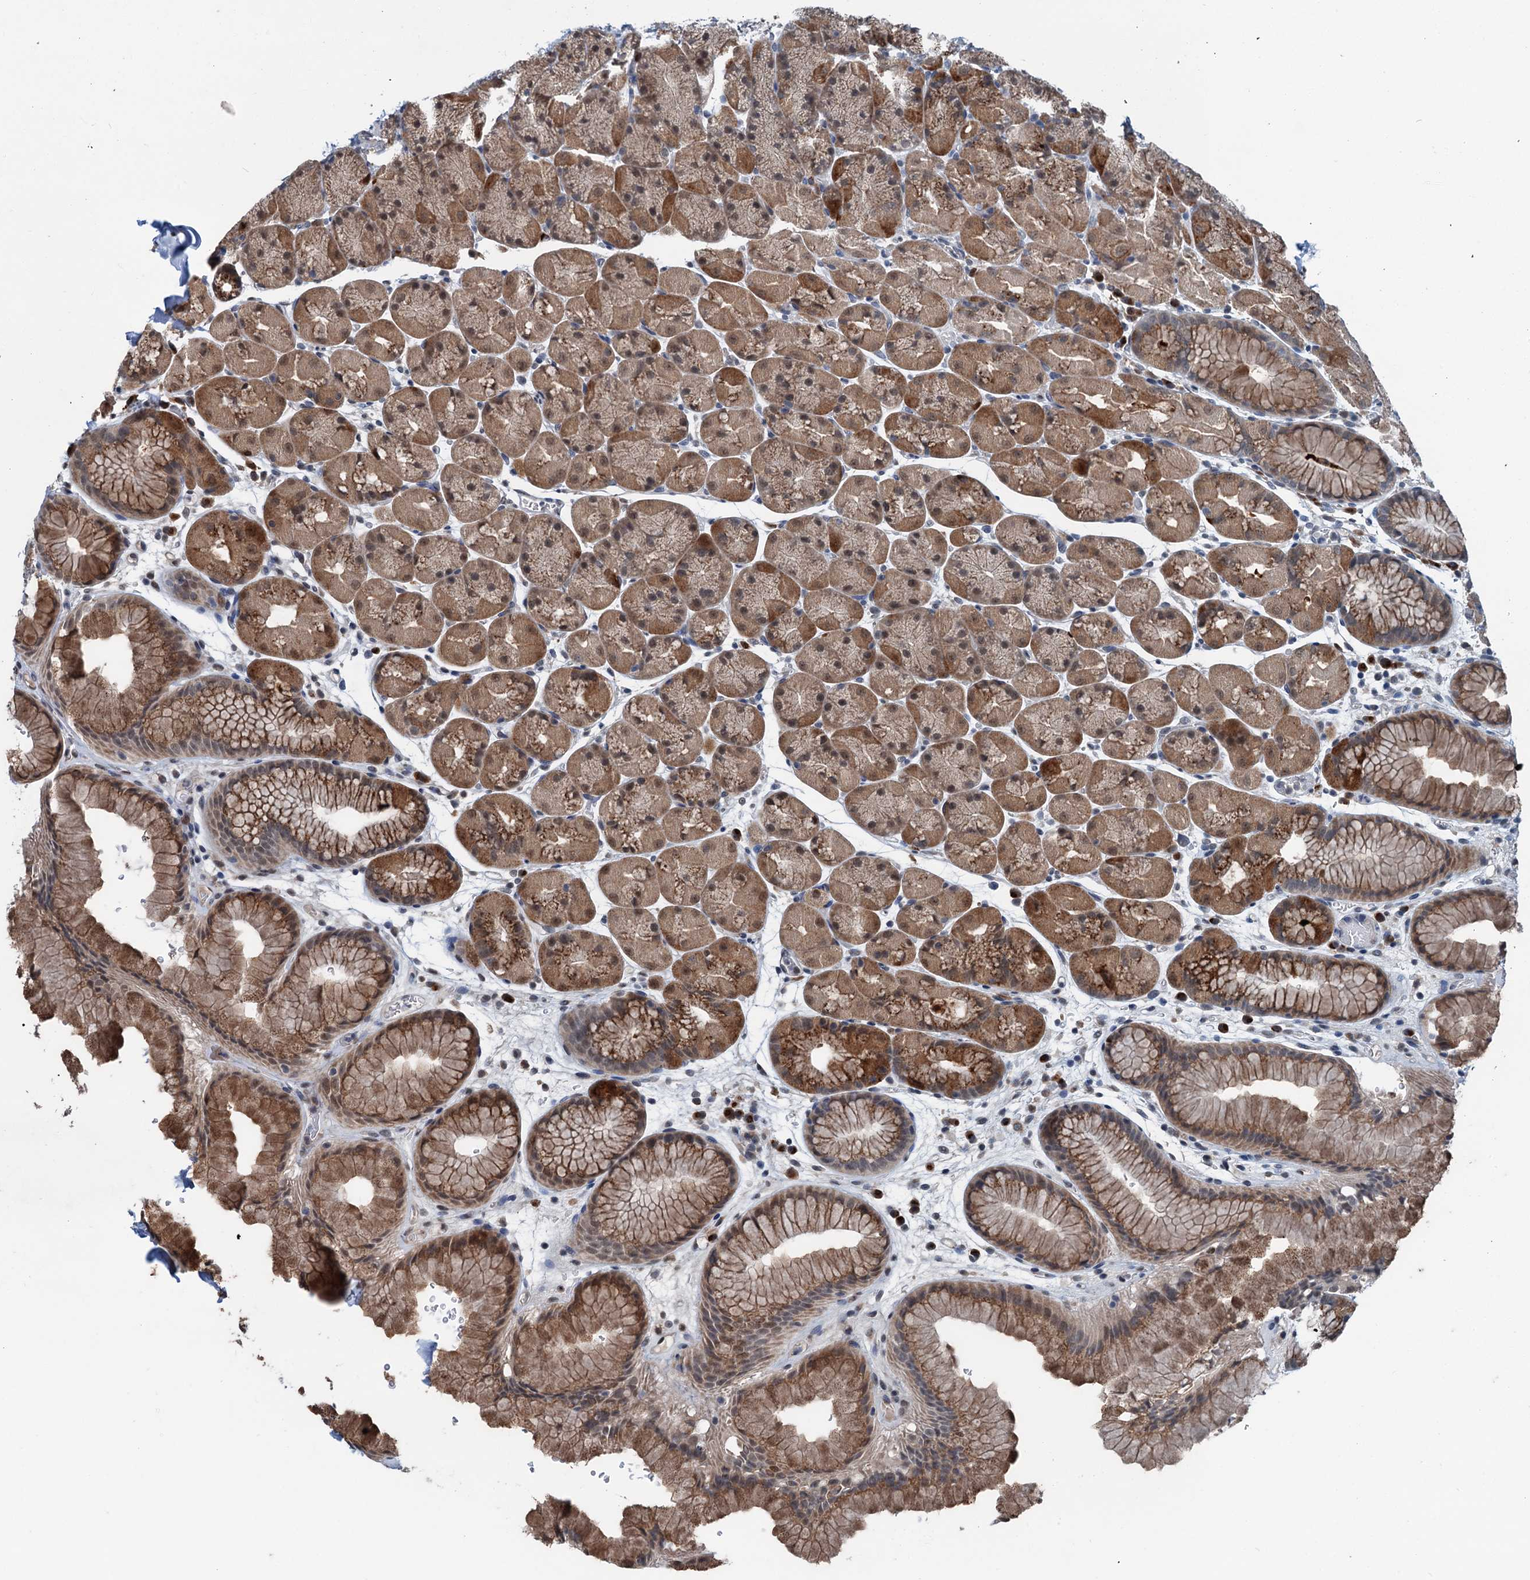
{"staining": {"intensity": "moderate", "quantity": ">75%", "location": "cytoplasmic/membranous"}, "tissue": "stomach", "cell_type": "Glandular cells", "image_type": "normal", "snomed": [{"axis": "morphology", "description": "Normal tissue, NOS"}, {"axis": "topography", "description": "Stomach, upper"}, {"axis": "topography", "description": "Stomach, lower"}], "caption": "Immunohistochemistry (IHC) histopathology image of benign stomach: stomach stained using immunohistochemistry demonstrates medium levels of moderate protein expression localized specifically in the cytoplasmic/membranous of glandular cells, appearing as a cytoplasmic/membranous brown color.", "gene": "SHLD1", "patient": {"sex": "male", "age": 67}}